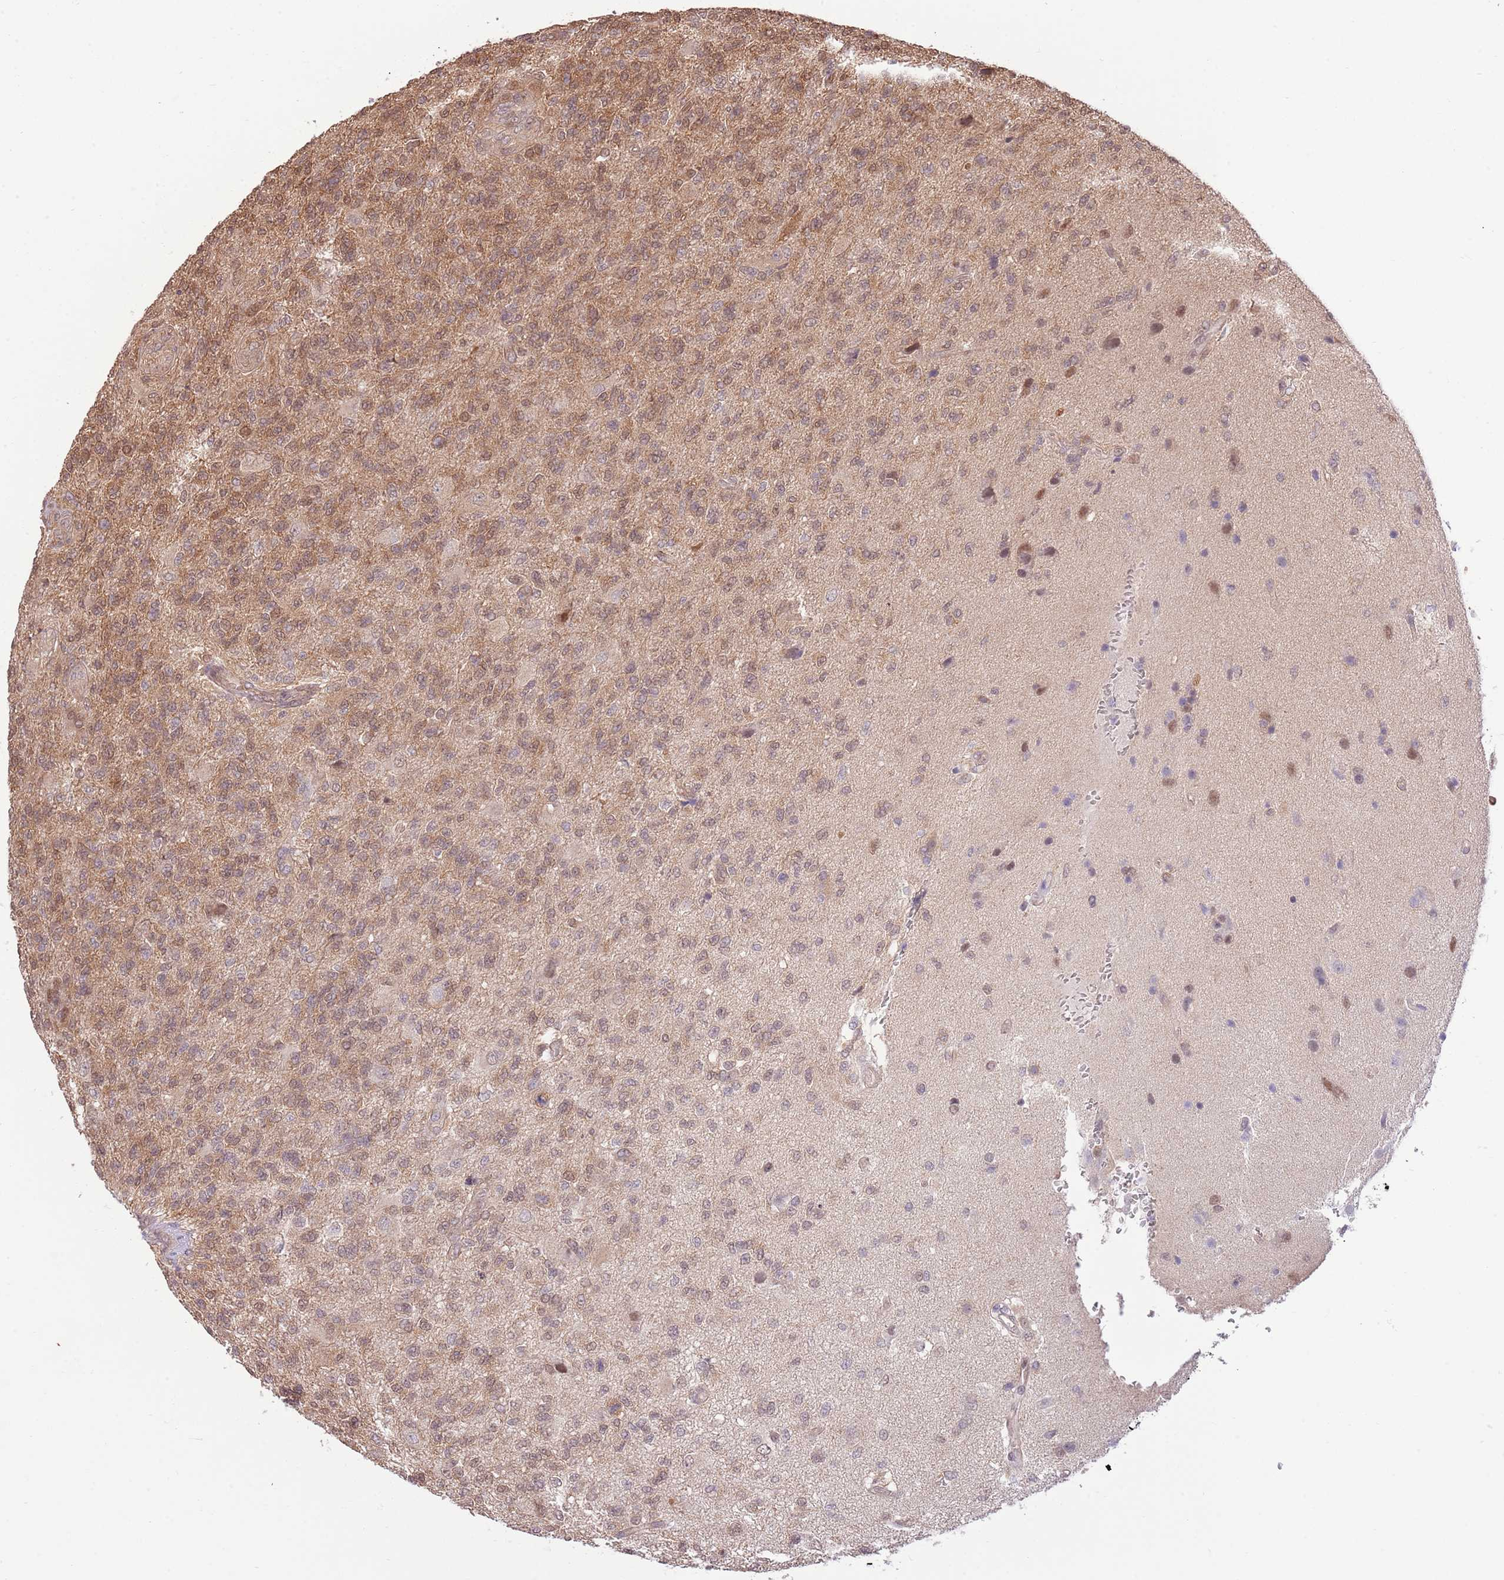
{"staining": {"intensity": "moderate", "quantity": "25%-75%", "location": "cytoplasmic/membranous,nuclear"}, "tissue": "glioma", "cell_type": "Tumor cells", "image_type": "cancer", "snomed": [{"axis": "morphology", "description": "Glioma, malignant, High grade"}, {"axis": "topography", "description": "Brain"}], "caption": "Glioma stained with IHC displays moderate cytoplasmic/membranous and nuclear positivity in about 25%-75% of tumor cells.", "gene": "NSFL1C", "patient": {"sex": "male", "age": 56}}